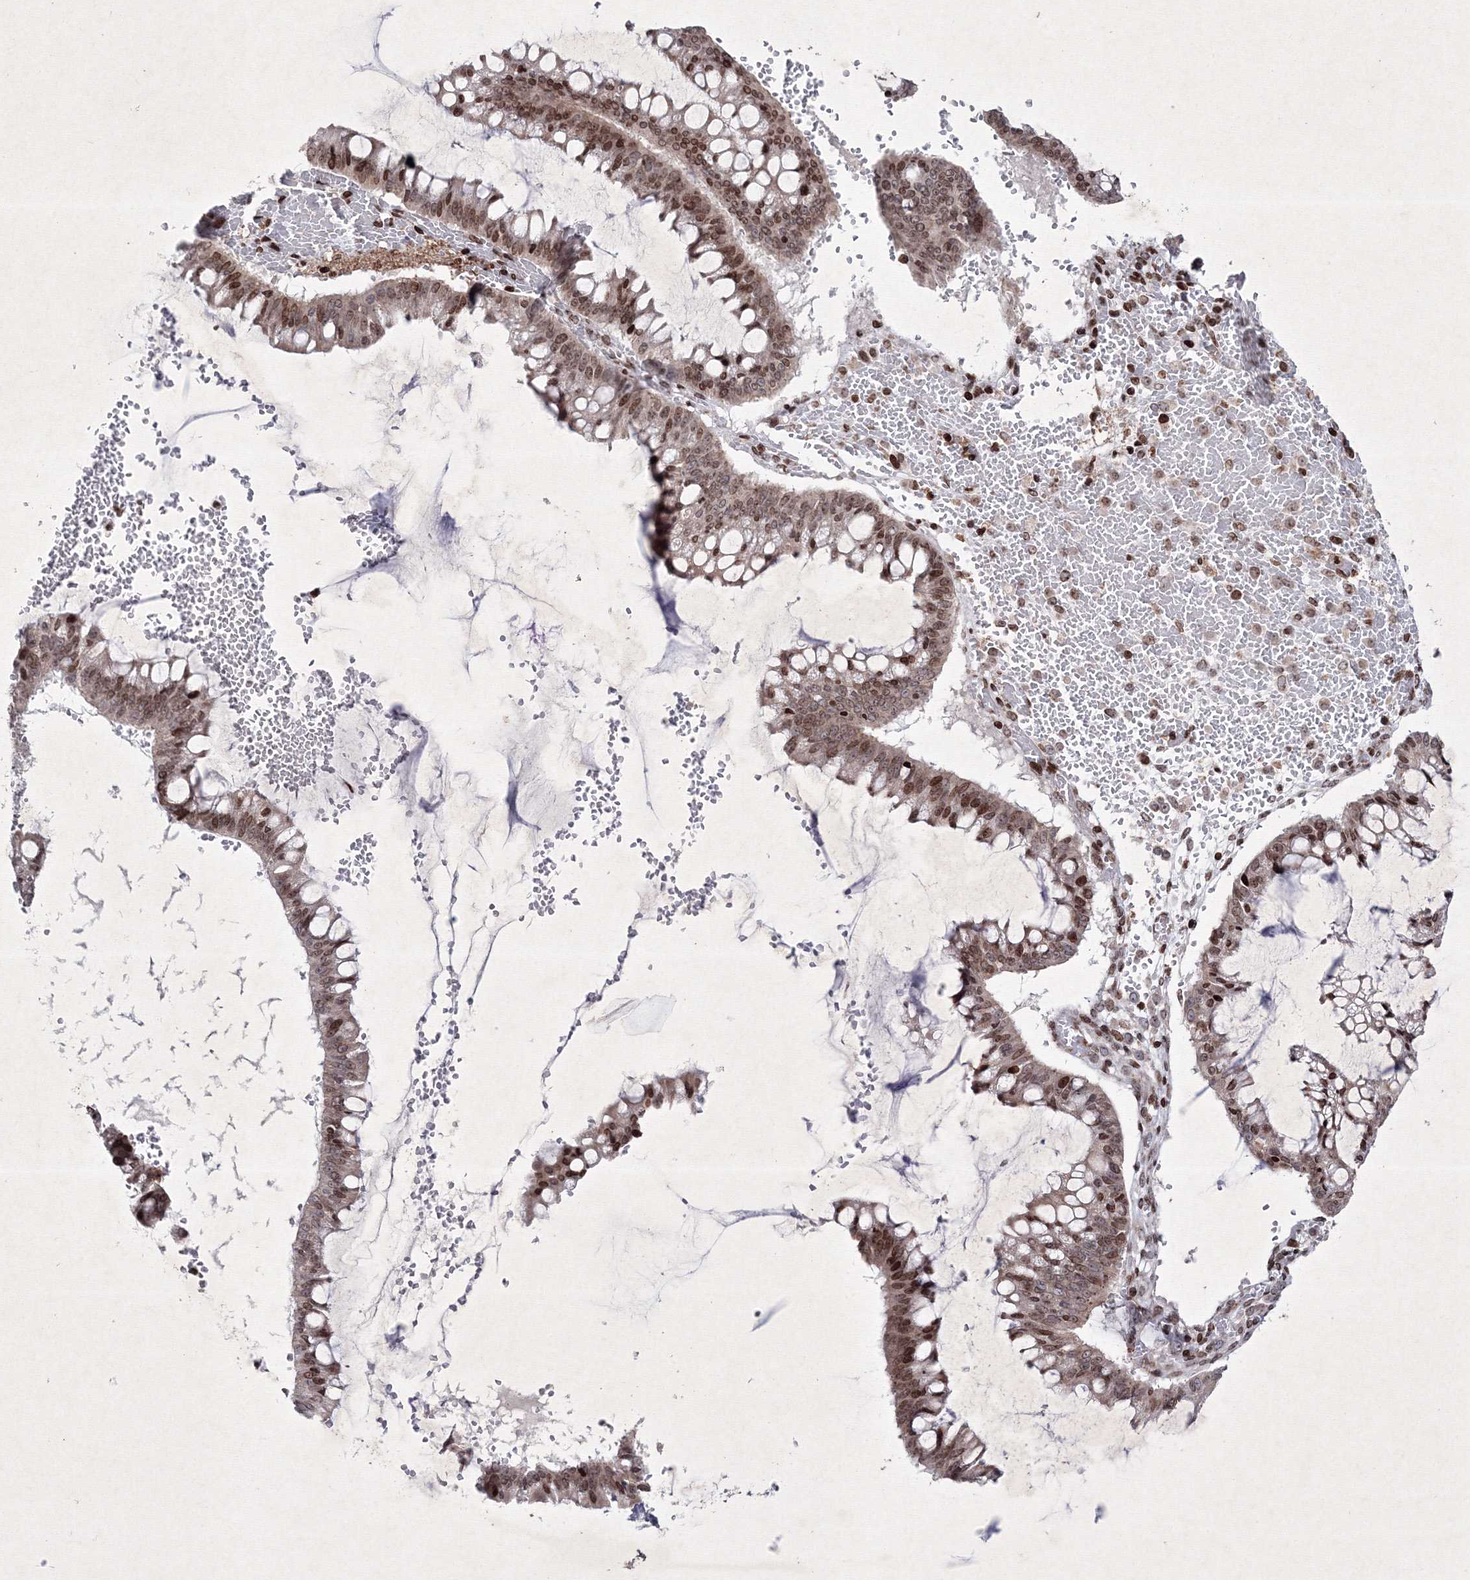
{"staining": {"intensity": "moderate", "quantity": ">75%", "location": "cytoplasmic/membranous,nuclear"}, "tissue": "ovarian cancer", "cell_type": "Tumor cells", "image_type": "cancer", "snomed": [{"axis": "morphology", "description": "Cystadenocarcinoma, mucinous, NOS"}, {"axis": "topography", "description": "Ovary"}], "caption": "Immunohistochemistry (IHC) staining of ovarian mucinous cystadenocarcinoma, which exhibits medium levels of moderate cytoplasmic/membranous and nuclear expression in about >75% of tumor cells indicating moderate cytoplasmic/membranous and nuclear protein positivity. The staining was performed using DAB (3,3'-diaminobenzidine) (brown) for protein detection and nuclei were counterstained in hematoxylin (blue).", "gene": "SMIM29", "patient": {"sex": "female", "age": 73}}